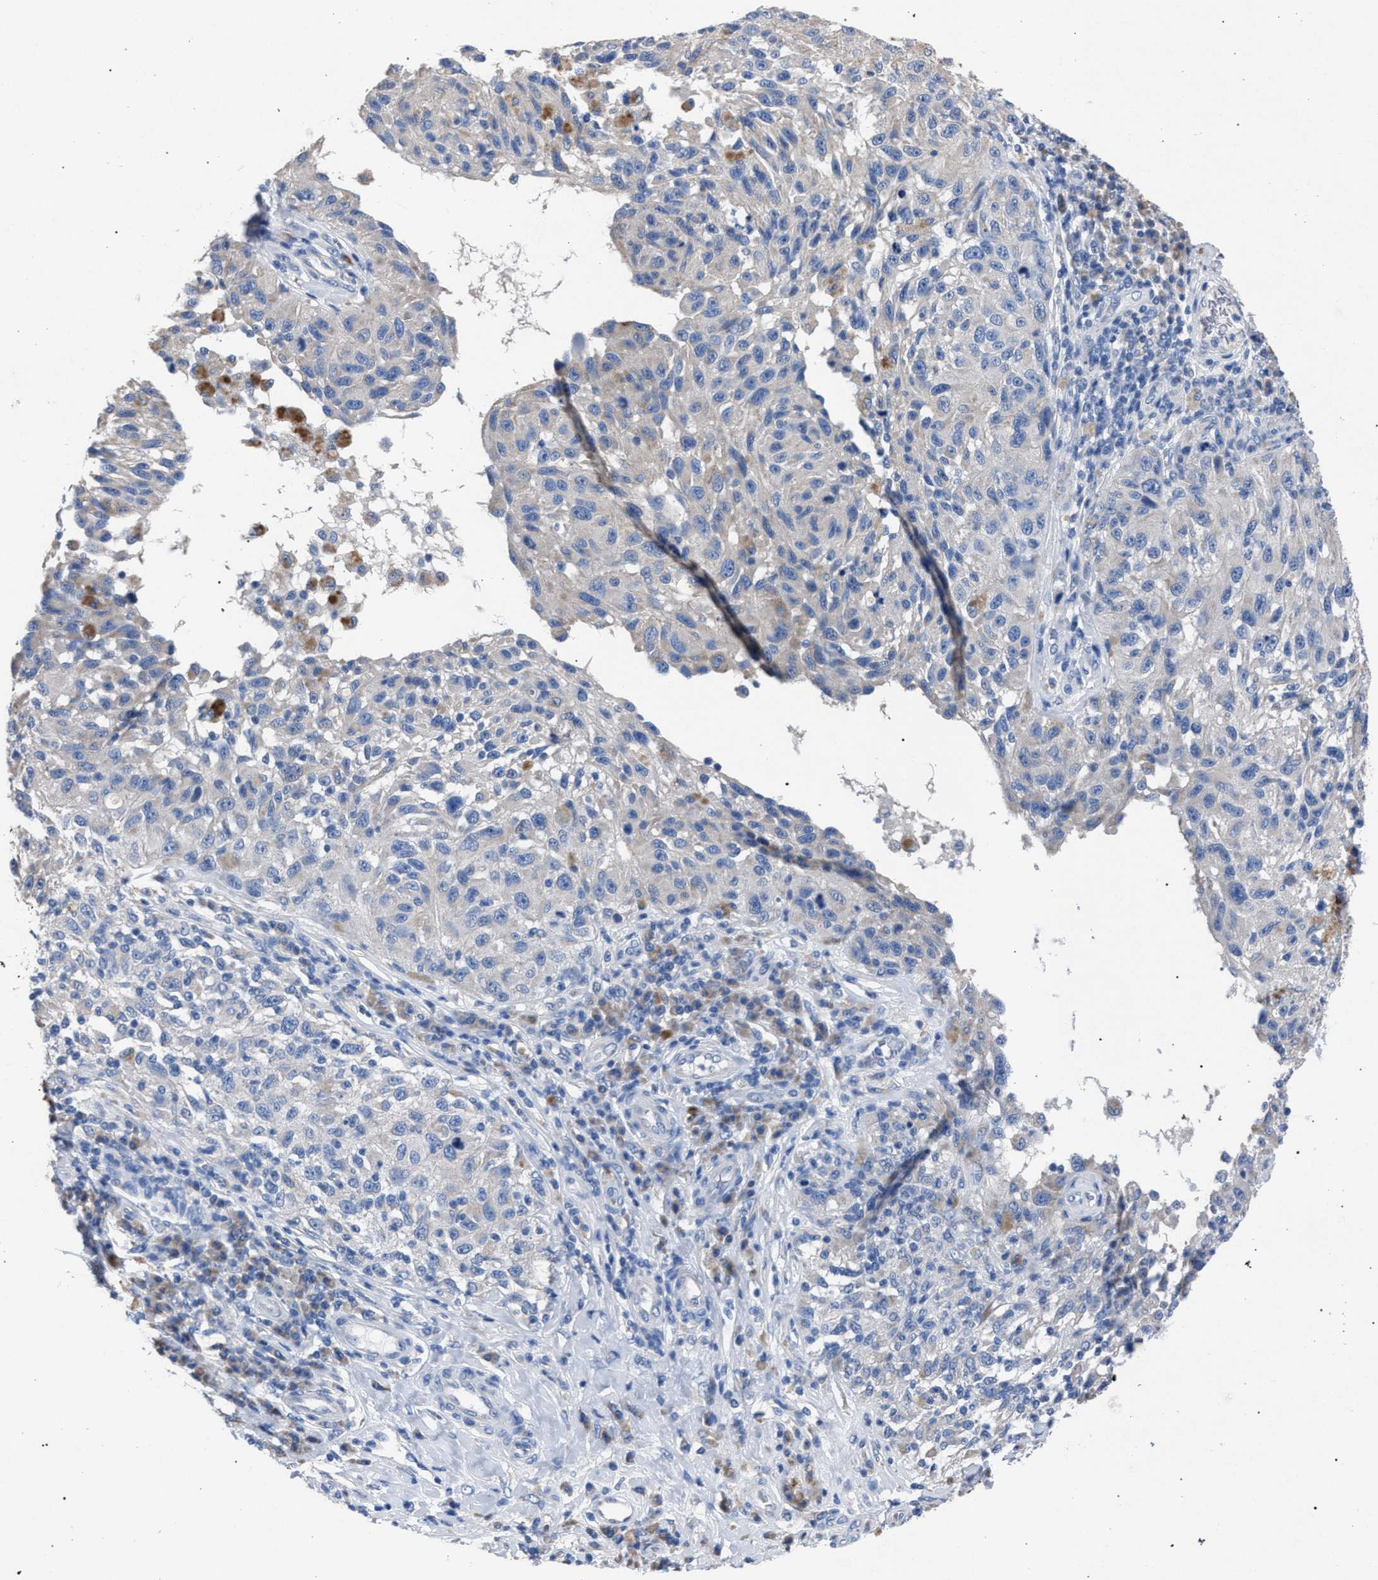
{"staining": {"intensity": "negative", "quantity": "none", "location": "none"}, "tissue": "melanoma", "cell_type": "Tumor cells", "image_type": "cancer", "snomed": [{"axis": "morphology", "description": "Malignant melanoma, NOS"}, {"axis": "topography", "description": "Skin"}], "caption": "IHC image of neoplastic tissue: human melanoma stained with DAB (3,3'-diaminobenzidine) displays no significant protein expression in tumor cells.", "gene": "CRYZ", "patient": {"sex": "female", "age": 73}}